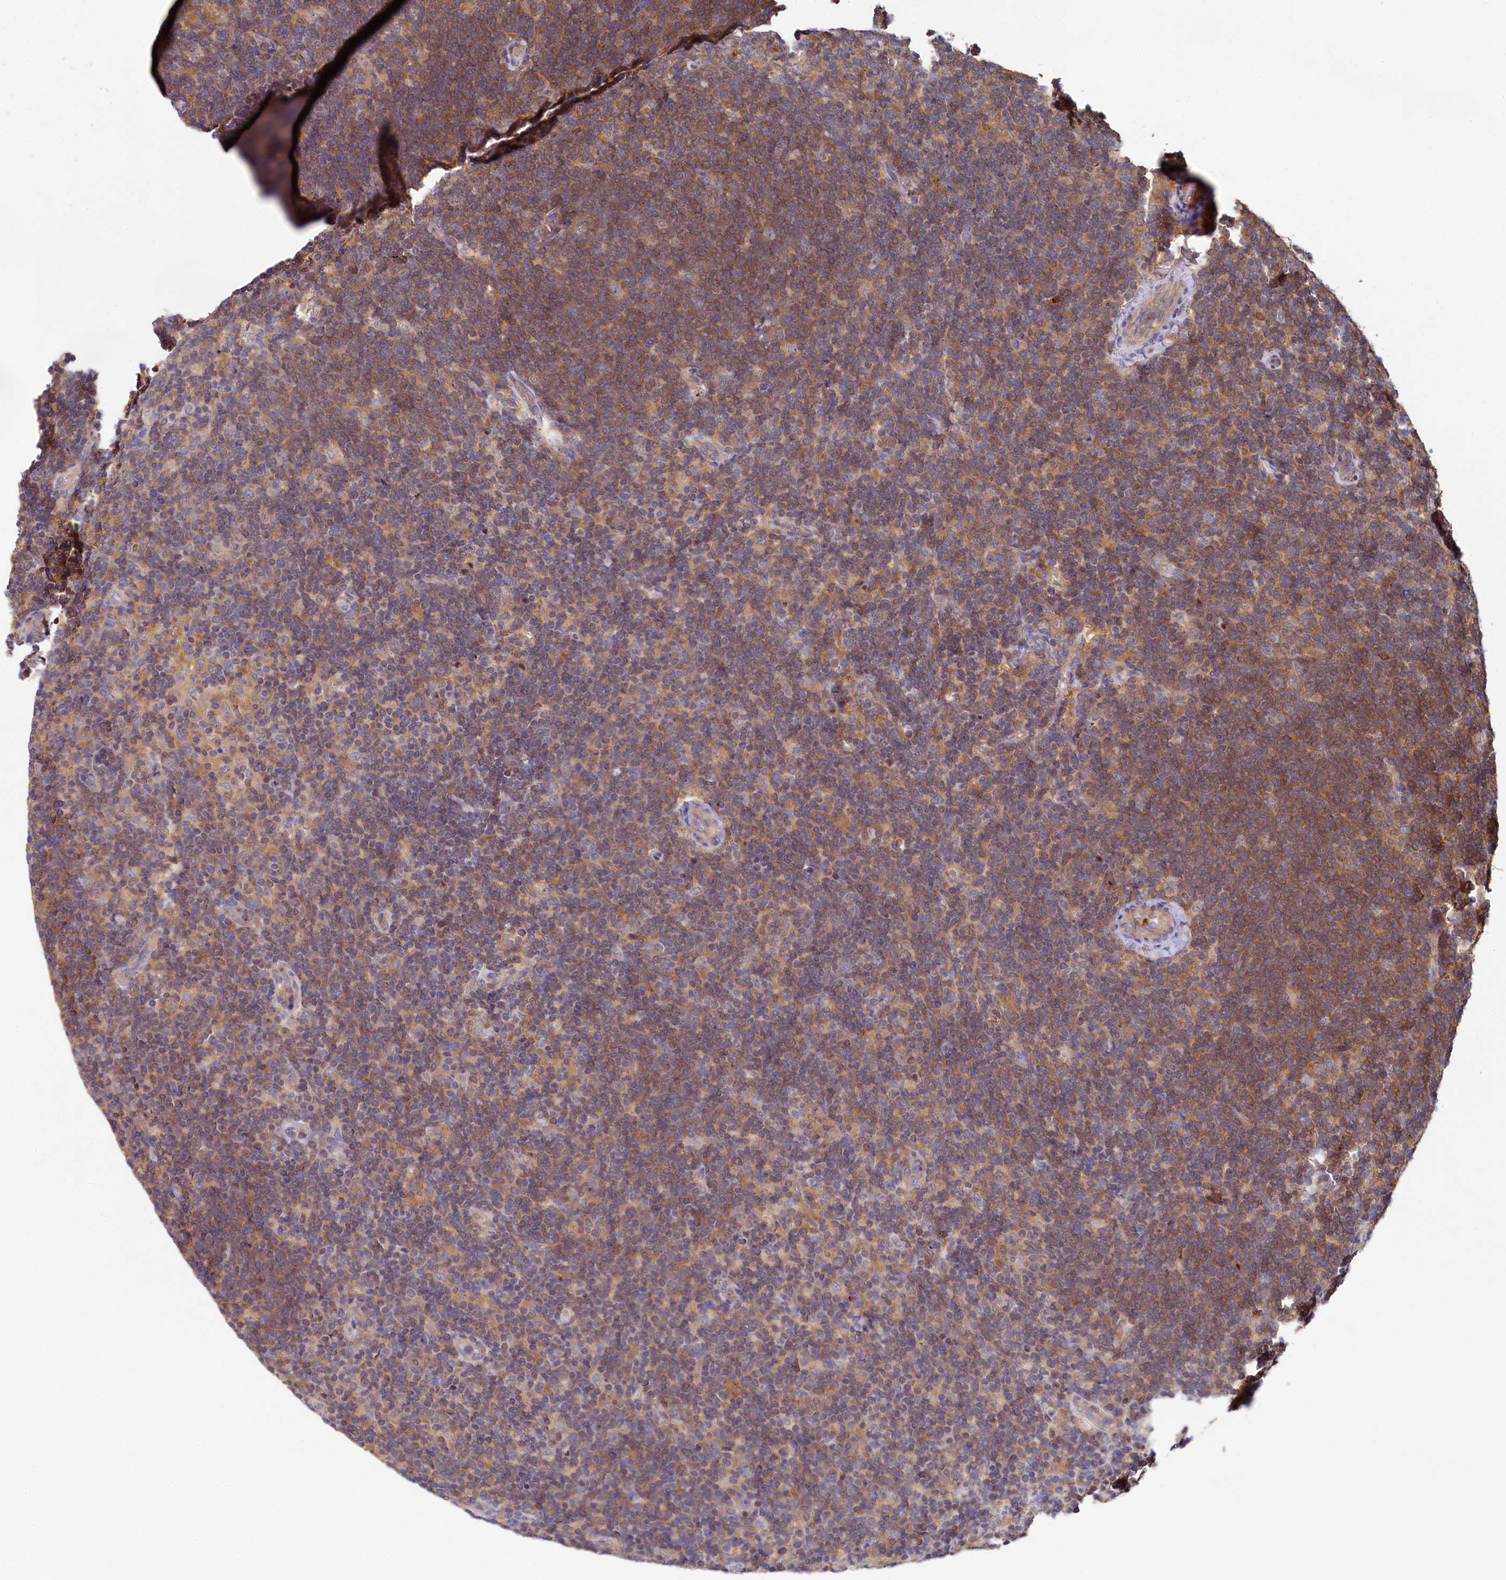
{"staining": {"intensity": "negative", "quantity": "none", "location": "none"}, "tissue": "lymphoma", "cell_type": "Tumor cells", "image_type": "cancer", "snomed": [{"axis": "morphology", "description": "Hodgkin's disease, NOS"}, {"axis": "topography", "description": "Lymph node"}], "caption": "Immunohistochemistry histopathology image of human lymphoma stained for a protein (brown), which reveals no positivity in tumor cells.", "gene": "PPIP5K1", "patient": {"sex": "female", "age": 57}}